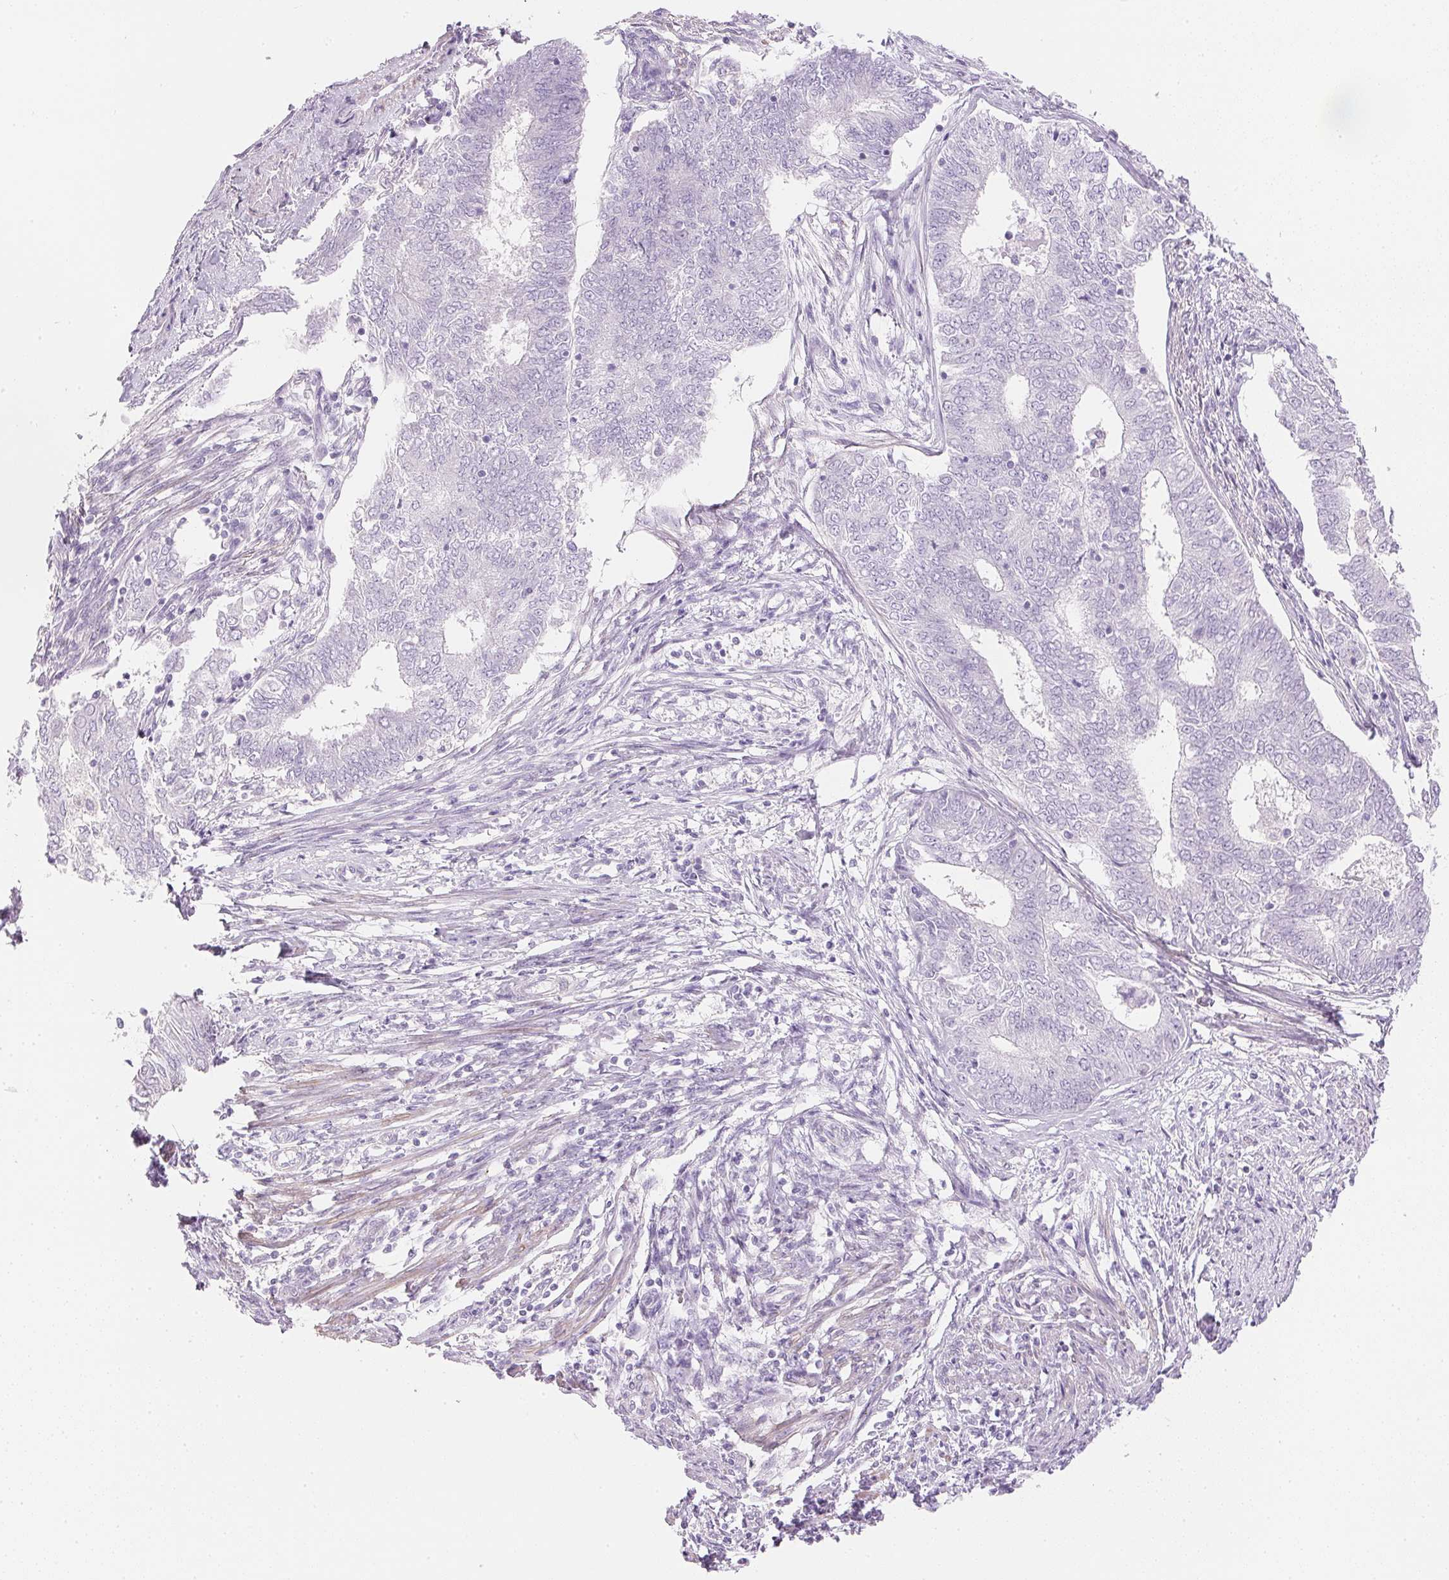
{"staining": {"intensity": "negative", "quantity": "none", "location": "none"}, "tissue": "endometrial cancer", "cell_type": "Tumor cells", "image_type": "cancer", "snomed": [{"axis": "morphology", "description": "Adenocarcinoma, NOS"}, {"axis": "topography", "description": "Endometrium"}], "caption": "An IHC histopathology image of endometrial adenocarcinoma is shown. There is no staining in tumor cells of endometrial adenocarcinoma.", "gene": "KCNE2", "patient": {"sex": "female", "age": 62}}